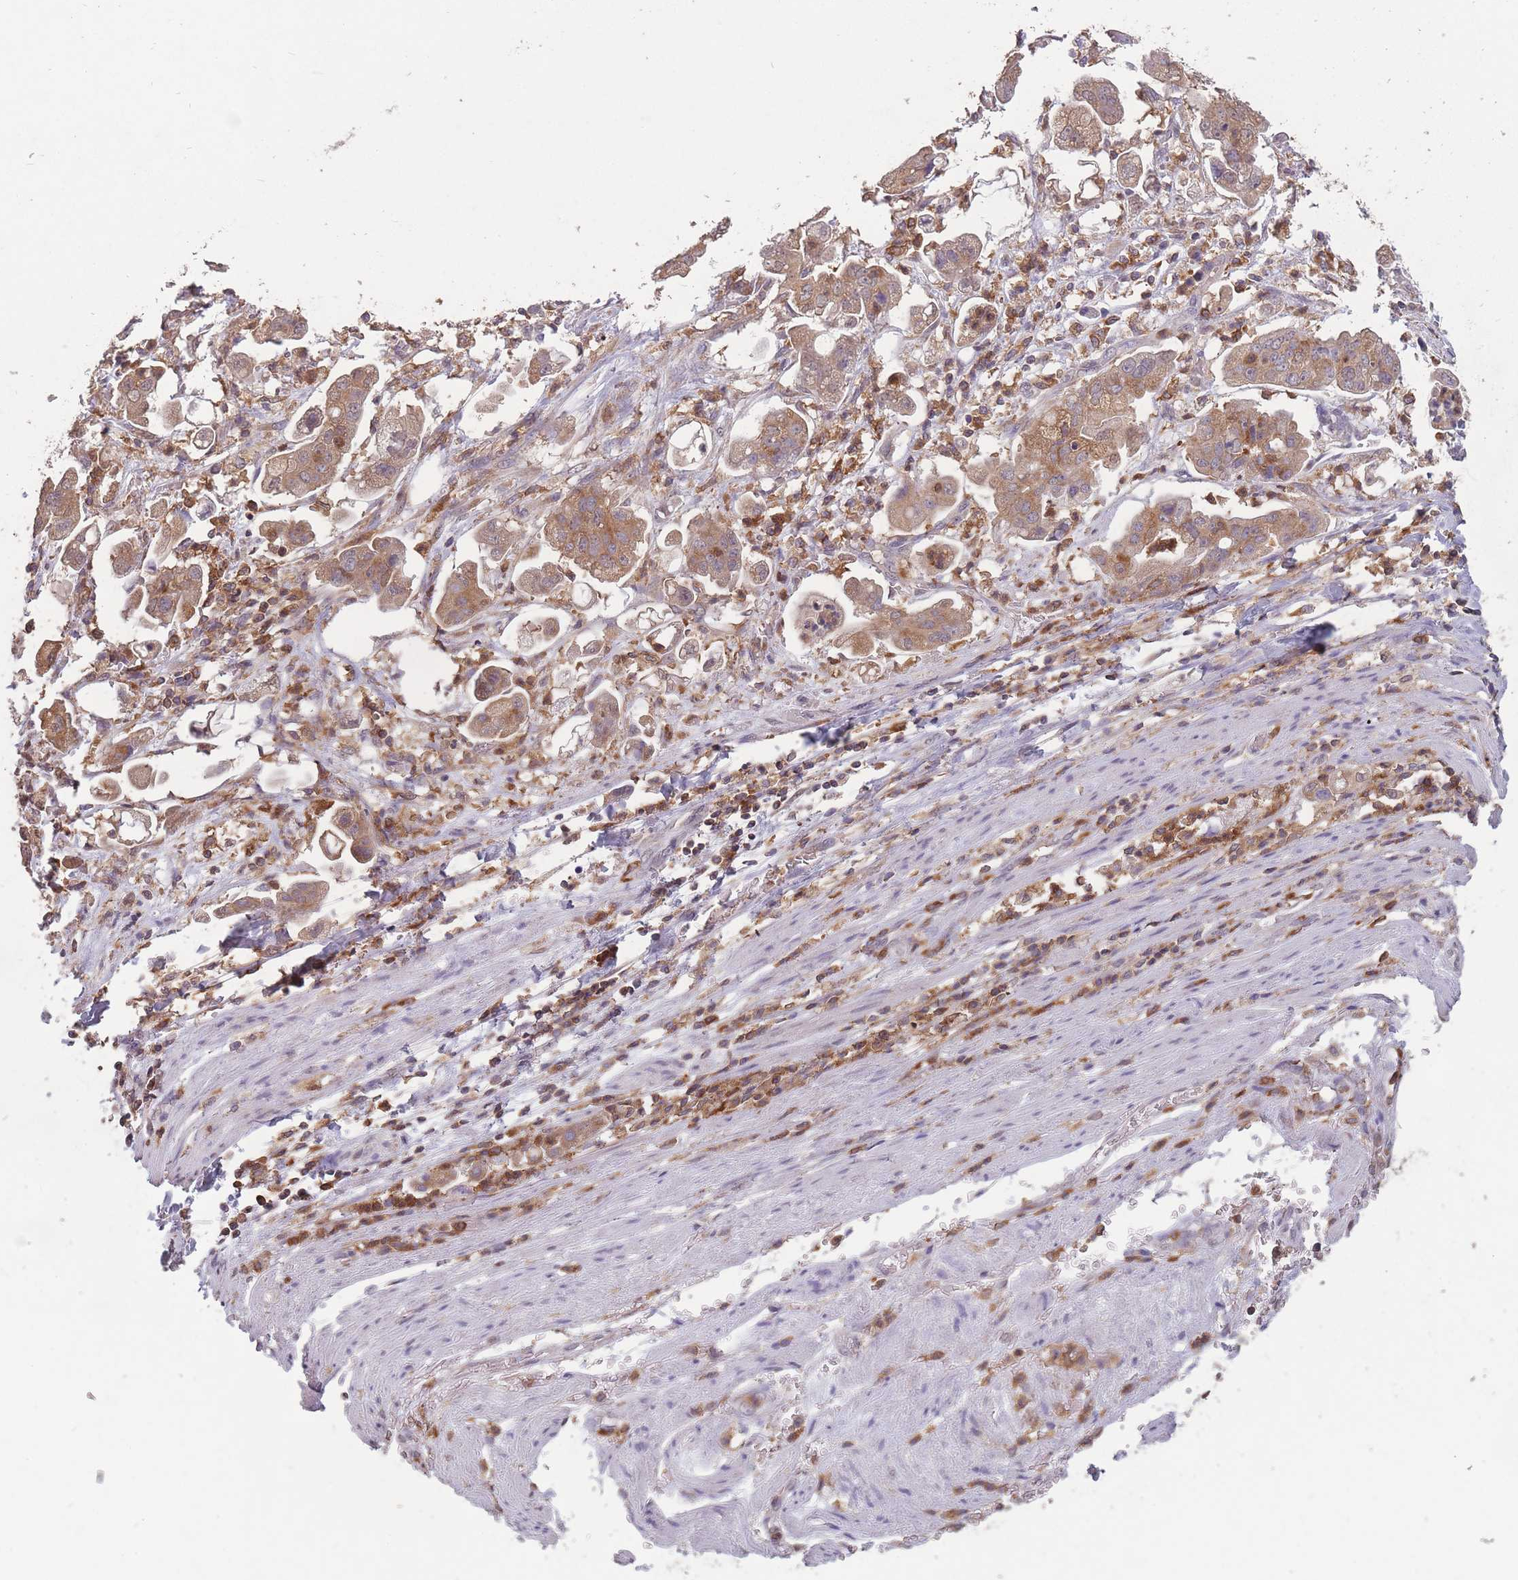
{"staining": {"intensity": "moderate", "quantity": ">75%", "location": "cytoplasmic/membranous"}, "tissue": "stomach cancer", "cell_type": "Tumor cells", "image_type": "cancer", "snomed": [{"axis": "morphology", "description": "Adenocarcinoma, NOS"}, {"axis": "topography", "description": "Stomach"}], "caption": "Immunohistochemical staining of stomach adenocarcinoma demonstrates medium levels of moderate cytoplasmic/membranous staining in about >75% of tumor cells. The protein of interest is shown in brown color, while the nuclei are stained blue.", "gene": "GMIP", "patient": {"sex": "male", "age": 62}}